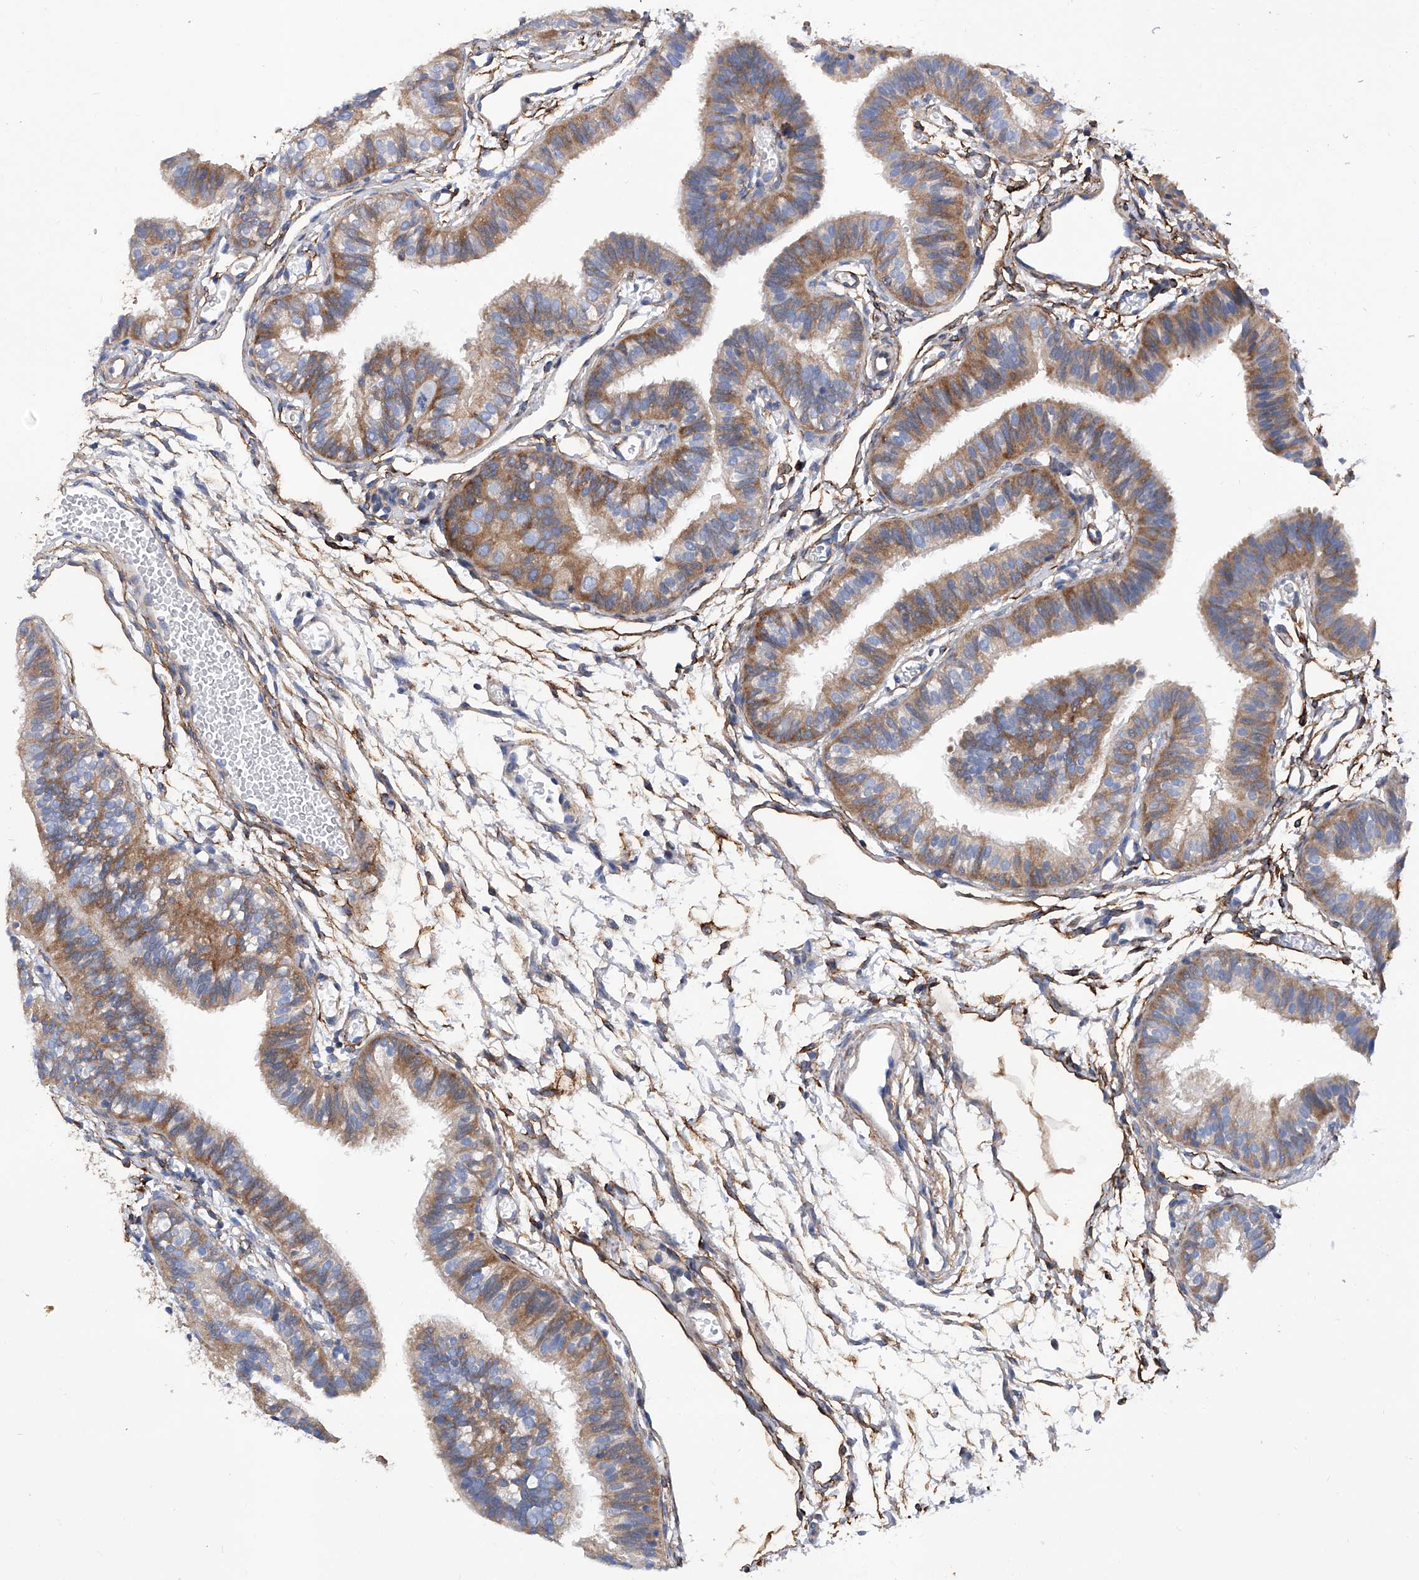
{"staining": {"intensity": "moderate", "quantity": ">75%", "location": "cytoplasmic/membranous"}, "tissue": "fallopian tube", "cell_type": "Glandular cells", "image_type": "normal", "snomed": [{"axis": "morphology", "description": "Normal tissue, NOS"}, {"axis": "topography", "description": "Fallopian tube"}], "caption": "Protein staining exhibits moderate cytoplasmic/membranous positivity in about >75% of glandular cells in unremarkable fallopian tube. The staining was performed using DAB (3,3'-diaminobenzidine), with brown indicating positive protein expression. Nuclei are stained blue with hematoxylin.", "gene": "INPP5B", "patient": {"sex": "female", "age": 35}}